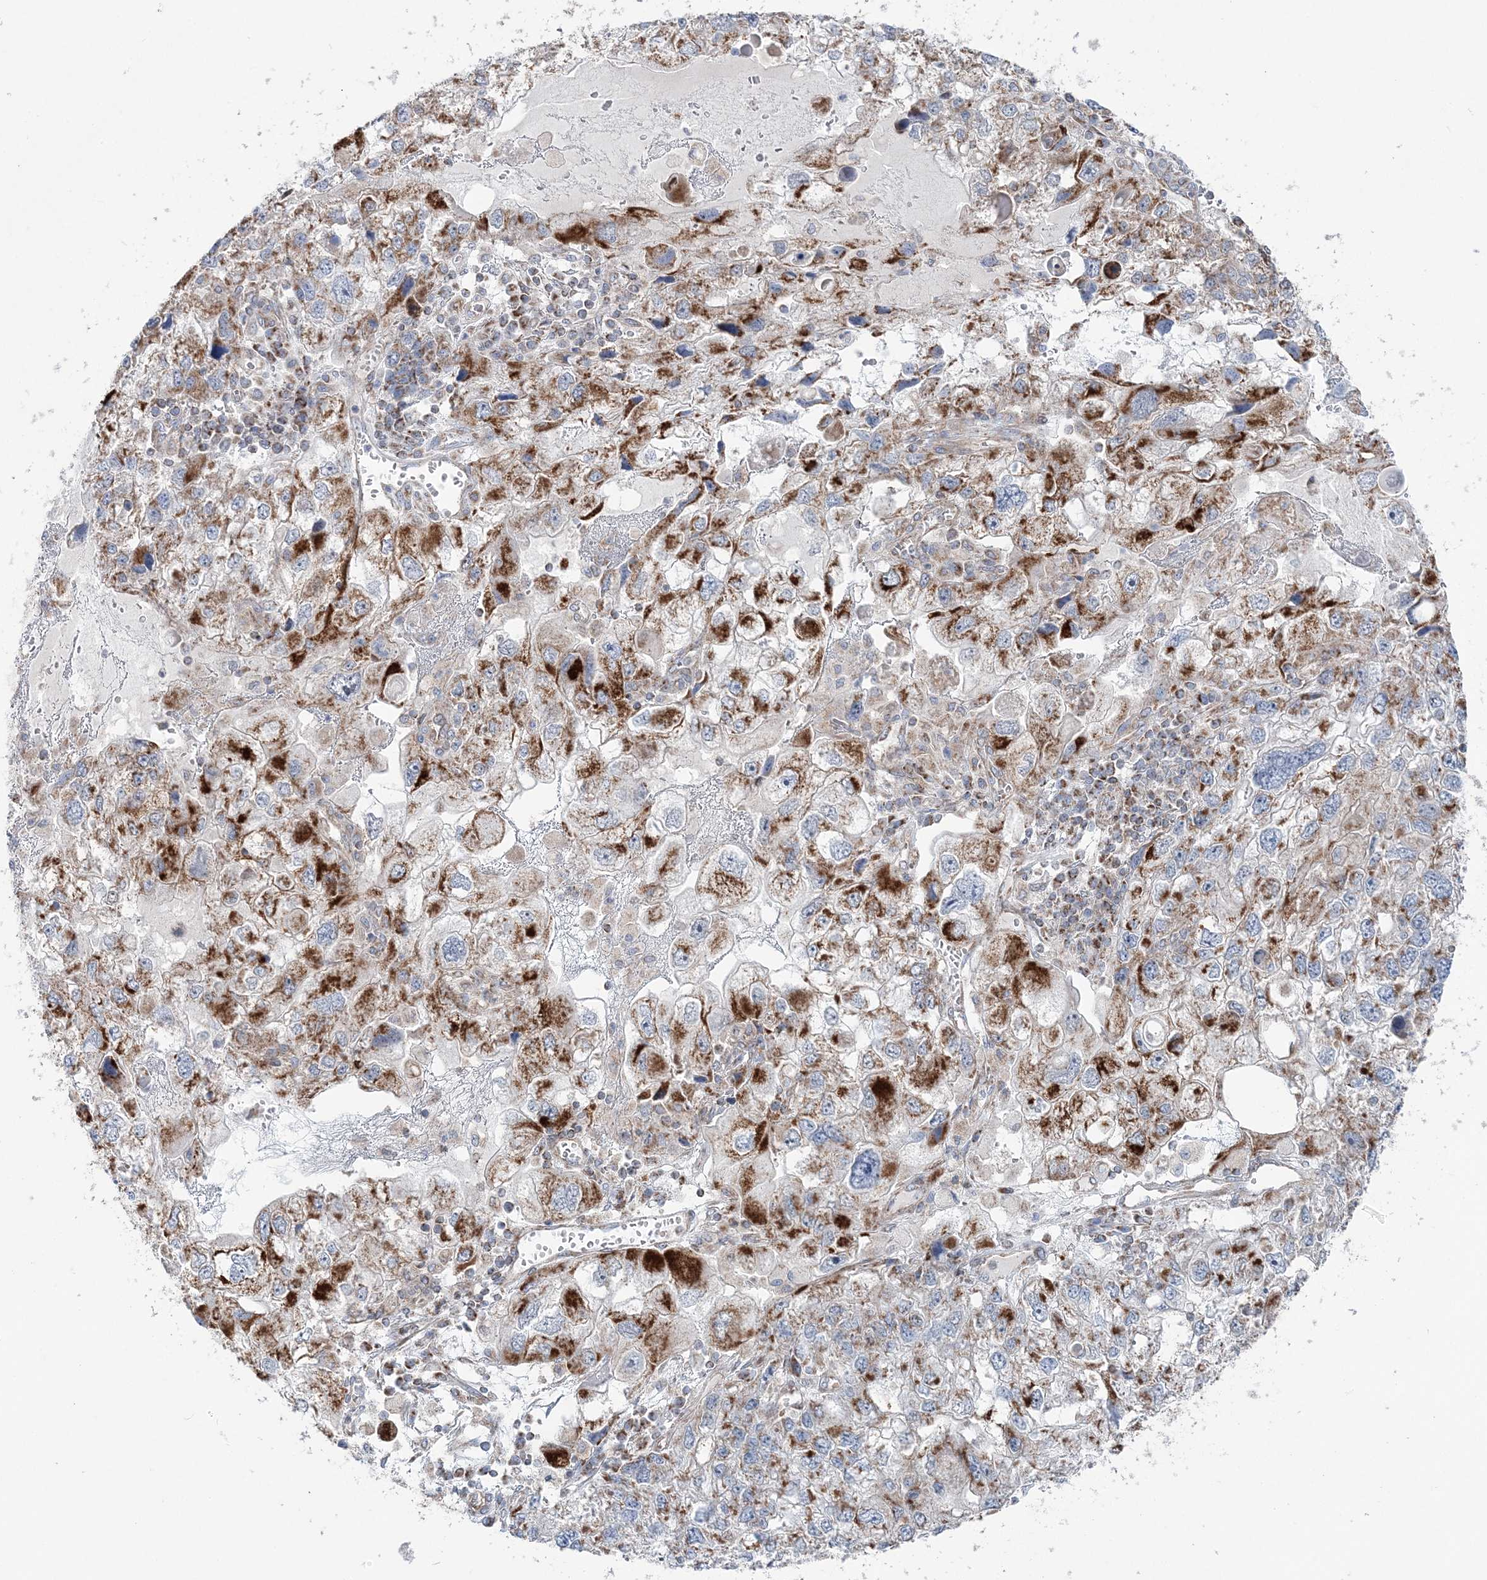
{"staining": {"intensity": "strong", "quantity": ">75%", "location": "cytoplasmic/membranous"}, "tissue": "endometrial cancer", "cell_type": "Tumor cells", "image_type": "cancer", "snomed": [{"axis": "morphology", "description": "Adenocarcinoma, NOS"}, {"axis": "topography", "description": "Endometrium"}], "caption": "Adenocarcinoma (endometrial) stained with a brown dye reveals strong cytoplasmic/membranous positive staining in approximately >75% of tumor cells.", "gene": "OPA1", "patient": {"sex": "female", "age": 49}}